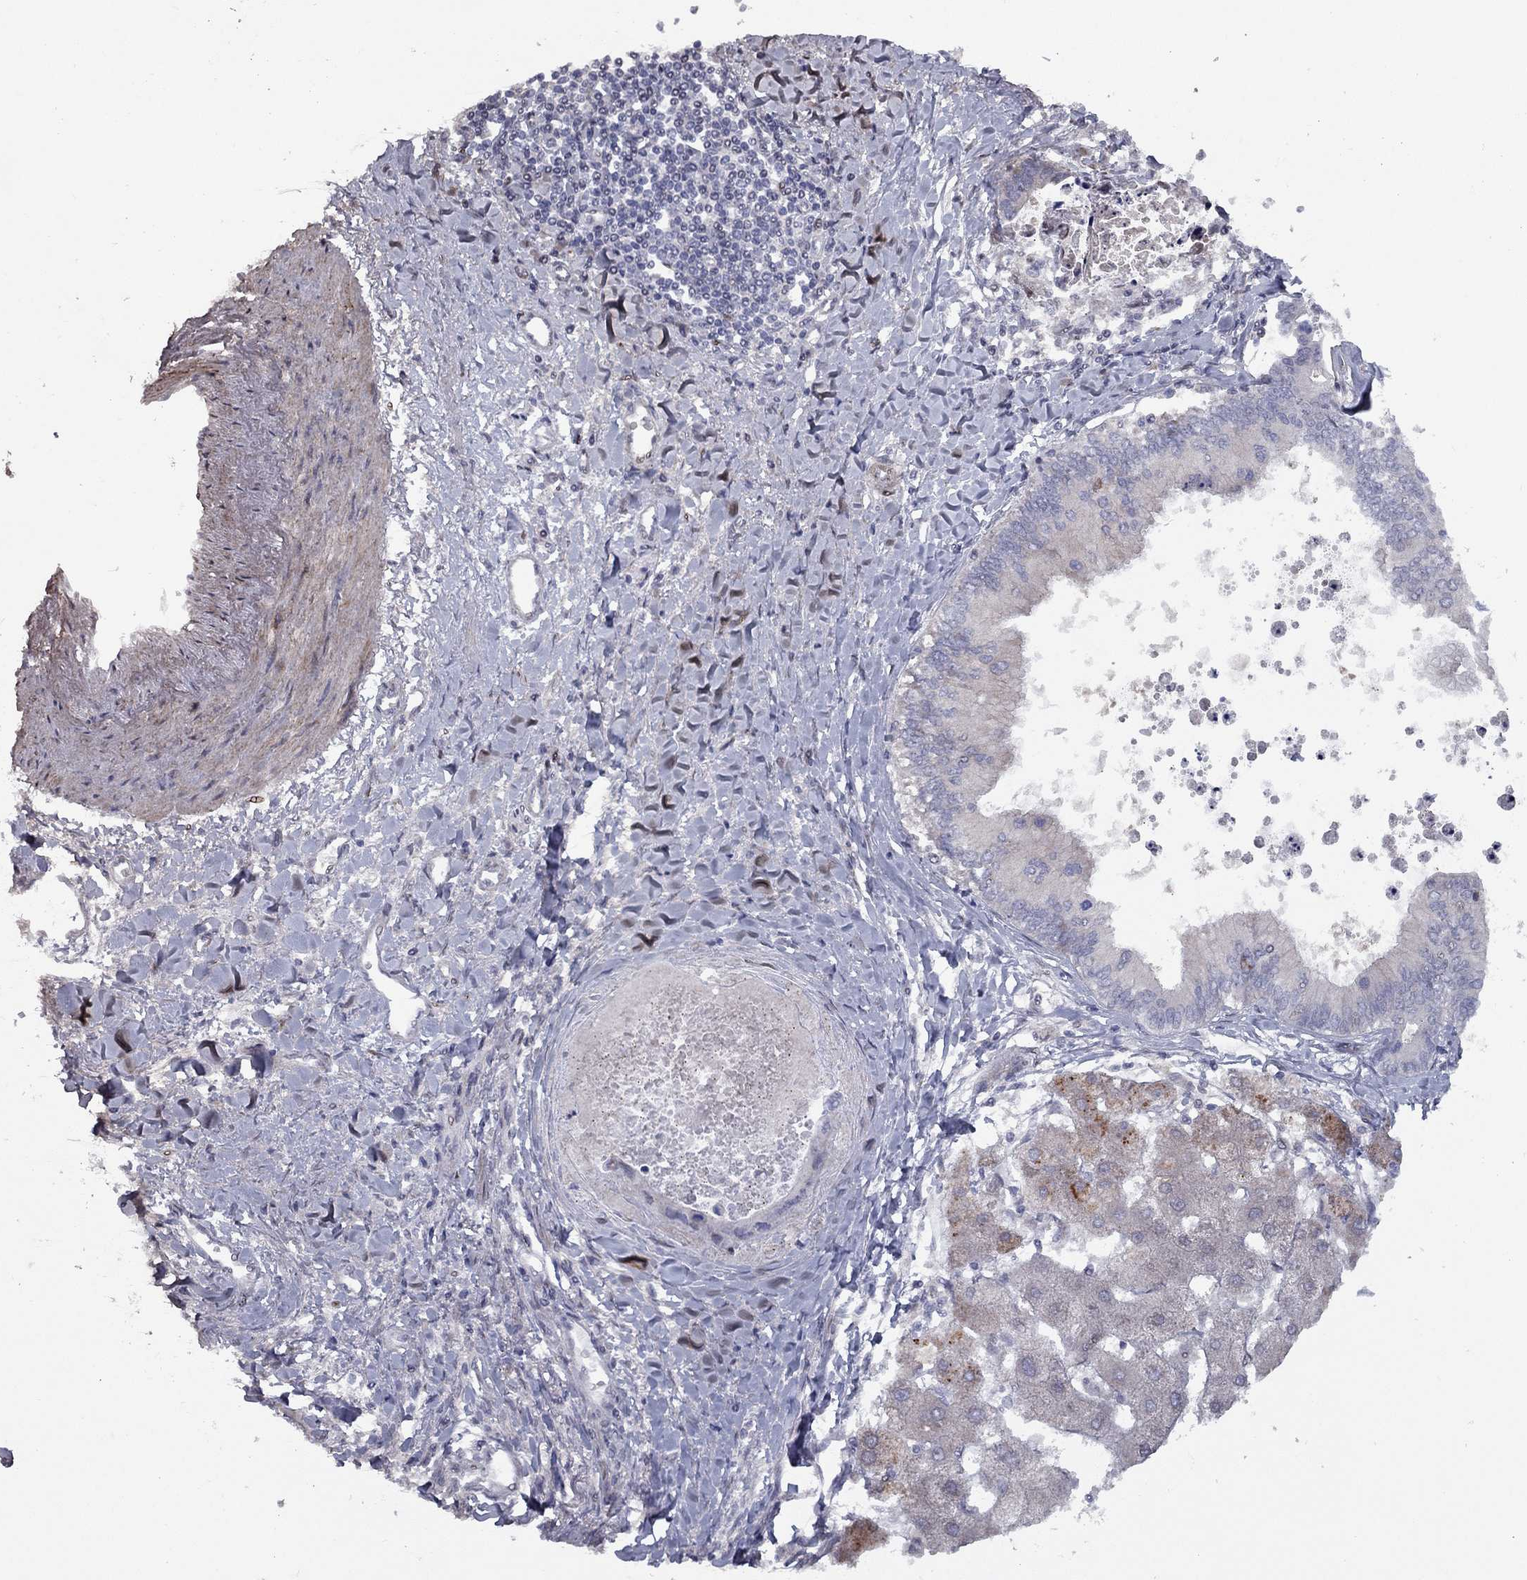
{"staining": {"intensity": "negative", "quantity": "none", "location": "none"}, "tissue": "liver cancer", "cell_type": "Tumor cells", "image_type": "cancer", "snomed": [{"axis": "morphology", "description": "Cholangiocarcinoma"}, {"axis": "topography", "description": "Liver"}], "caption": "Tumor cells are negative for brown protein staining in cholangiocarcinoma (liver). Brightfield microscopy of immunohistochemistry (IHC) stained with DAB (3,3'-diaminobenzidine) (brown) and hematoxylin (blue), captured at high magnification.", "gene": "DUSP7", "patient": {"sex": "male", "age": 66}}